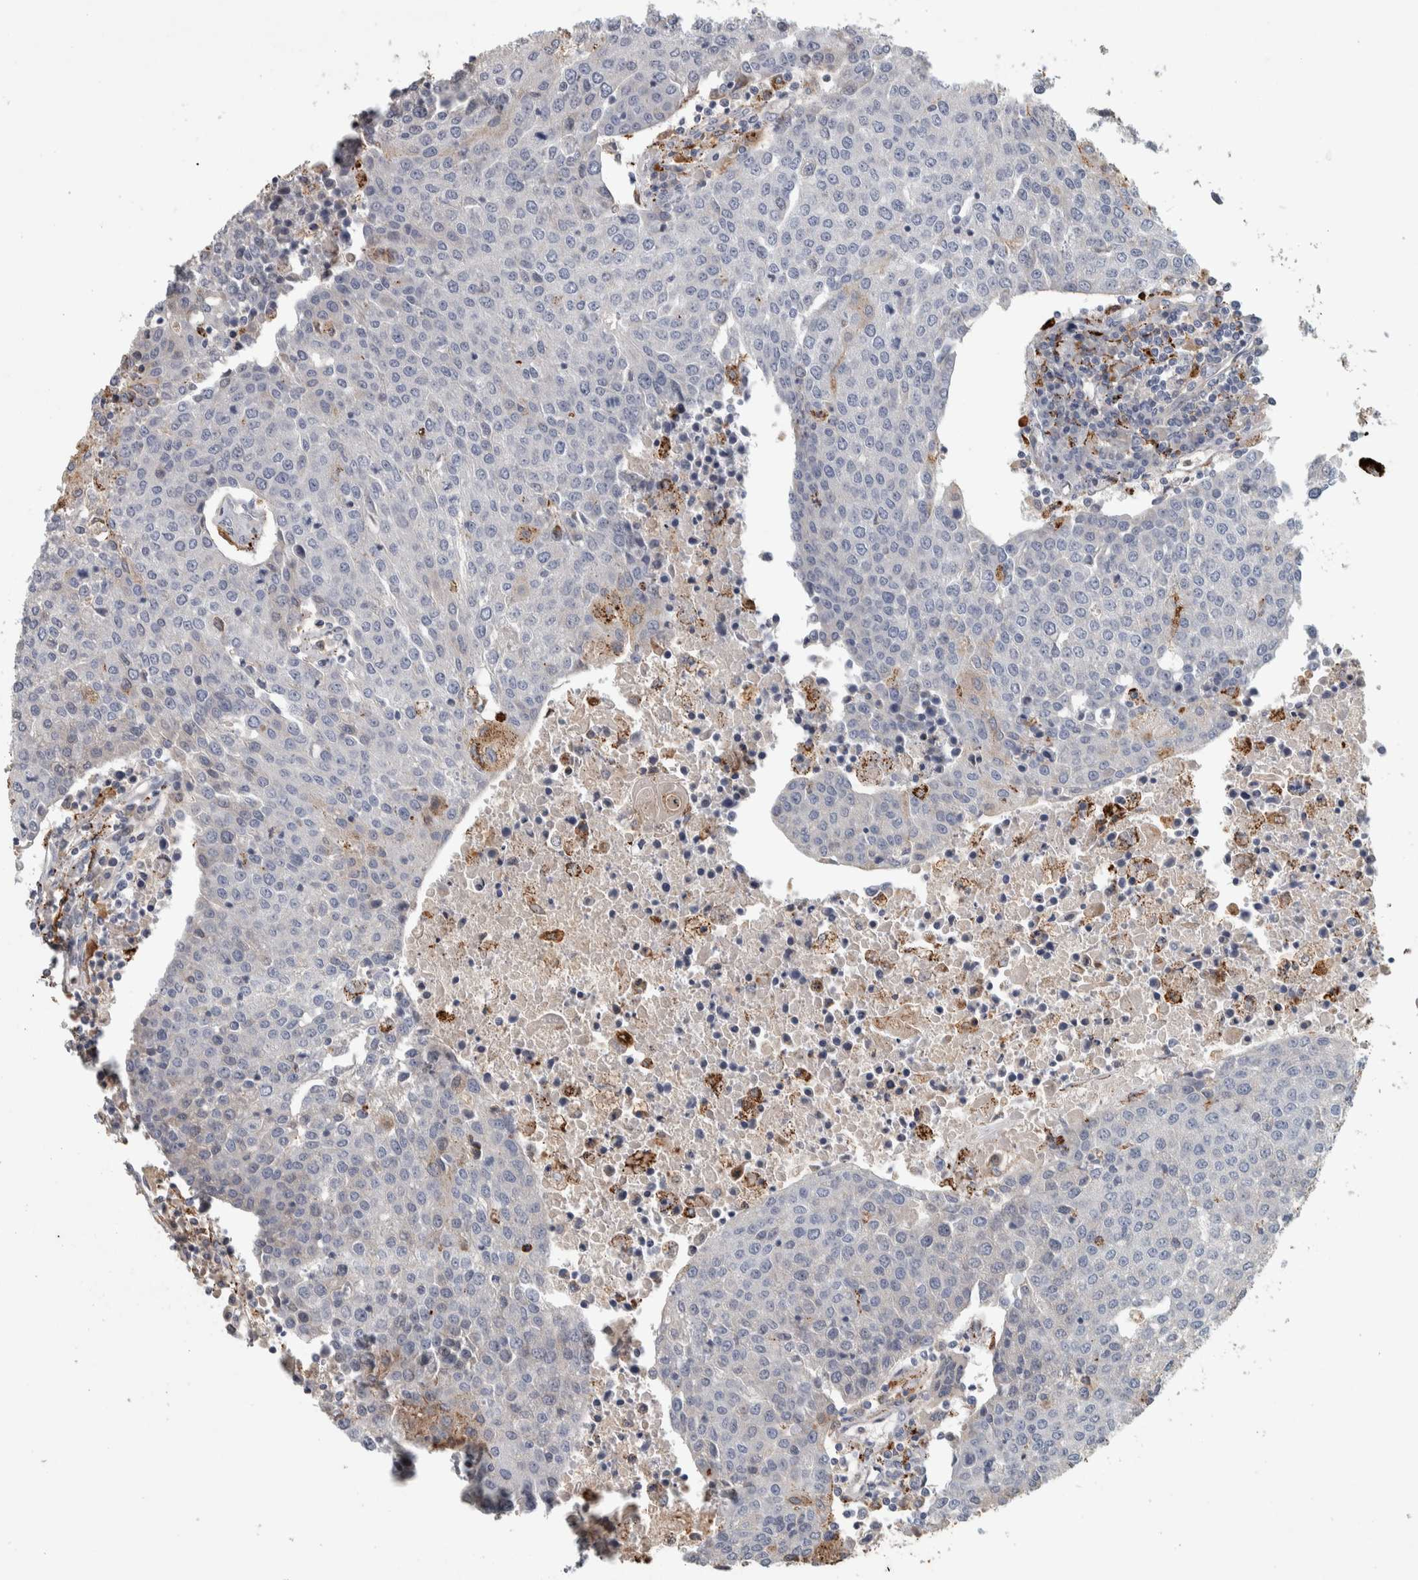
{"staining": {"intensity": "negative", "quantity": "none", "location": "none"}, "tissue": "urothelial cancer", "cell_type": "Tumor cells", "image_type": "cancer", "snomed": [{"axis": "morphology", "description": "Urothelial carcinoma, High grade"}, {"axis": "topography", "description": "Urinary bladder"}], "caption": "Photomicrograph shows no protein positivity in tumor cells of urothelial carcinoma (high-grade) tissue.", "gene": "FAM78A", "patient": {"sex": "female", "age": 85}}